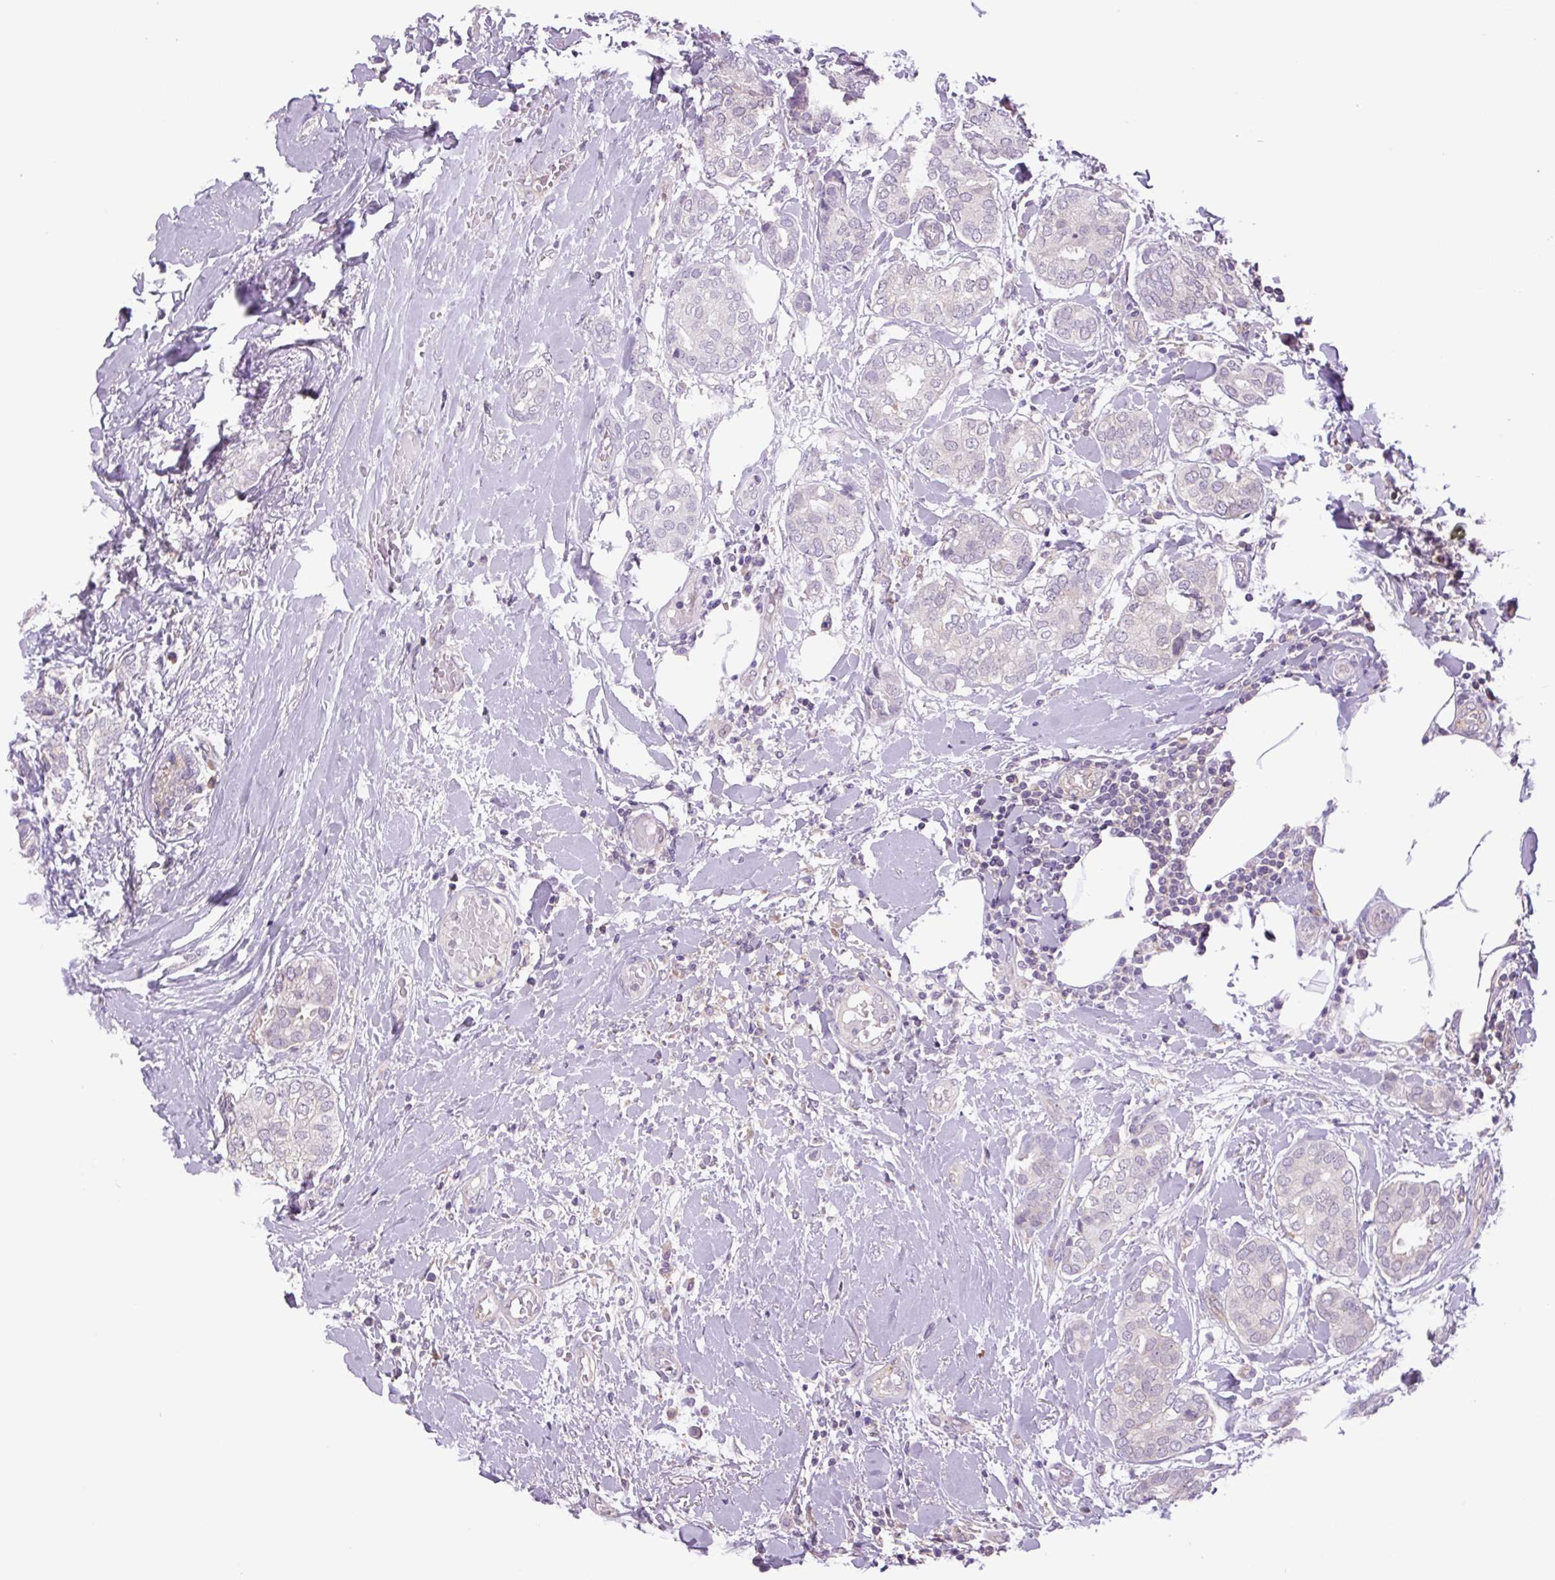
{"staining": {"intensity": "negative", "quantity": "none", "location": "none"}, "tissue": "breast cancer", "cell_type": "Tumor cells", "image_type": "cancer", "snomed": [{"axis": "morphology", "description": "Duct carcinoma"}, {"axis": "topography", "description": "Breast"}], "caption": "Breast cancer stained for a protein using IHC displays no positivity tumor cells.", "gene": "MINK1", "patient": {"sex": "female", "age": 73}}